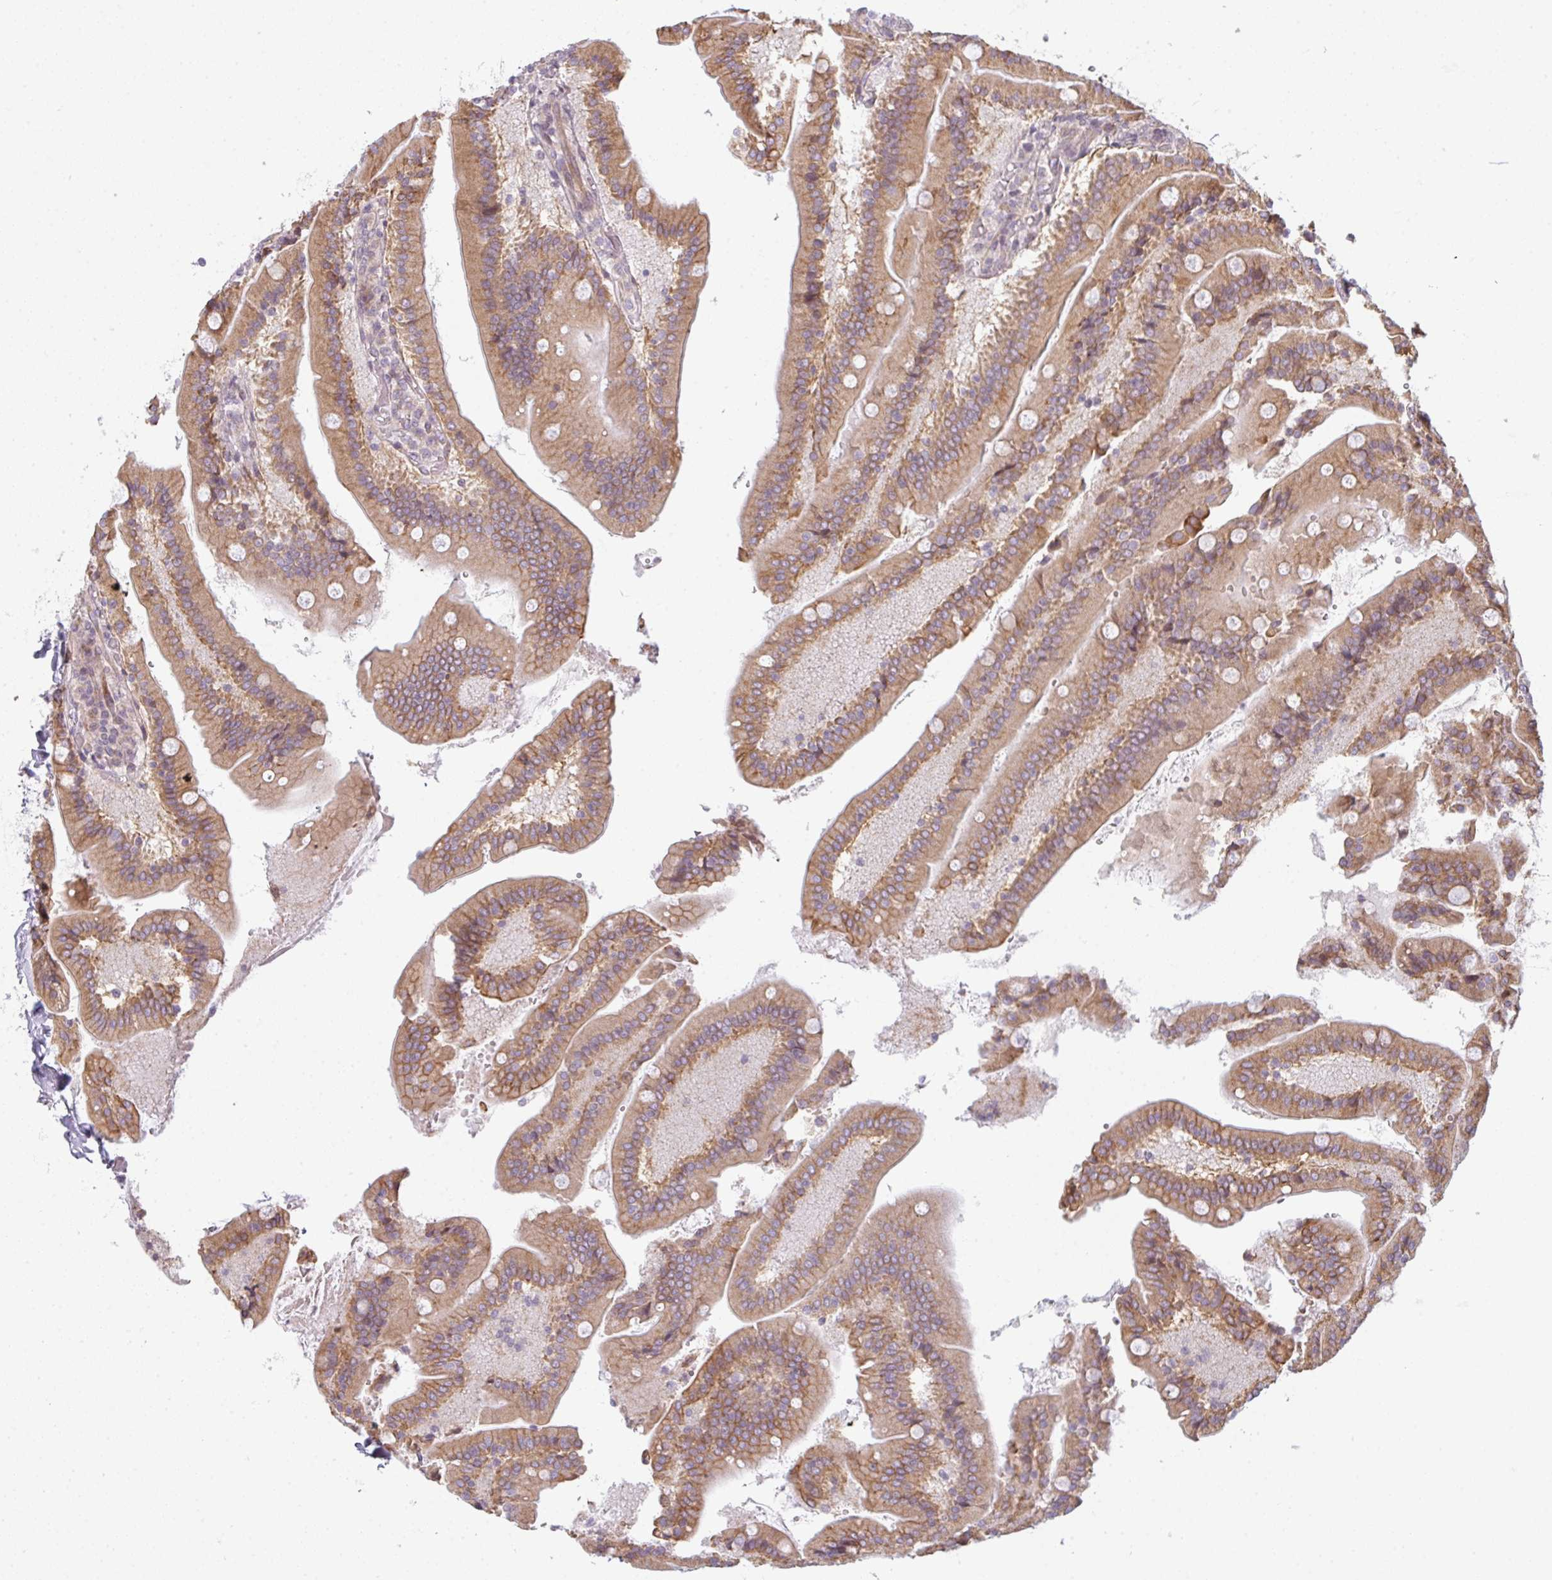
{"staining": {"intensity": "moderate", "quantity": ">75%", "location": "cytoplasmic/membranous"}, "tissue": "duodenum", "cell_type": "Glandular cells", "image_type": "normal", "snomed": [{"axis": "morphology", "description": "Normal tissue, NOS"}, {"axis": "topography", "description": "Duodenum"}], "caption": "Brown immunohistochemical staining in normal human duodenum reveals moderate cytoplasmic/membranous staining in about >75% of glandular cells.", "gene": "TMEM237", "patient": {"sex": "female", "age": 62}}